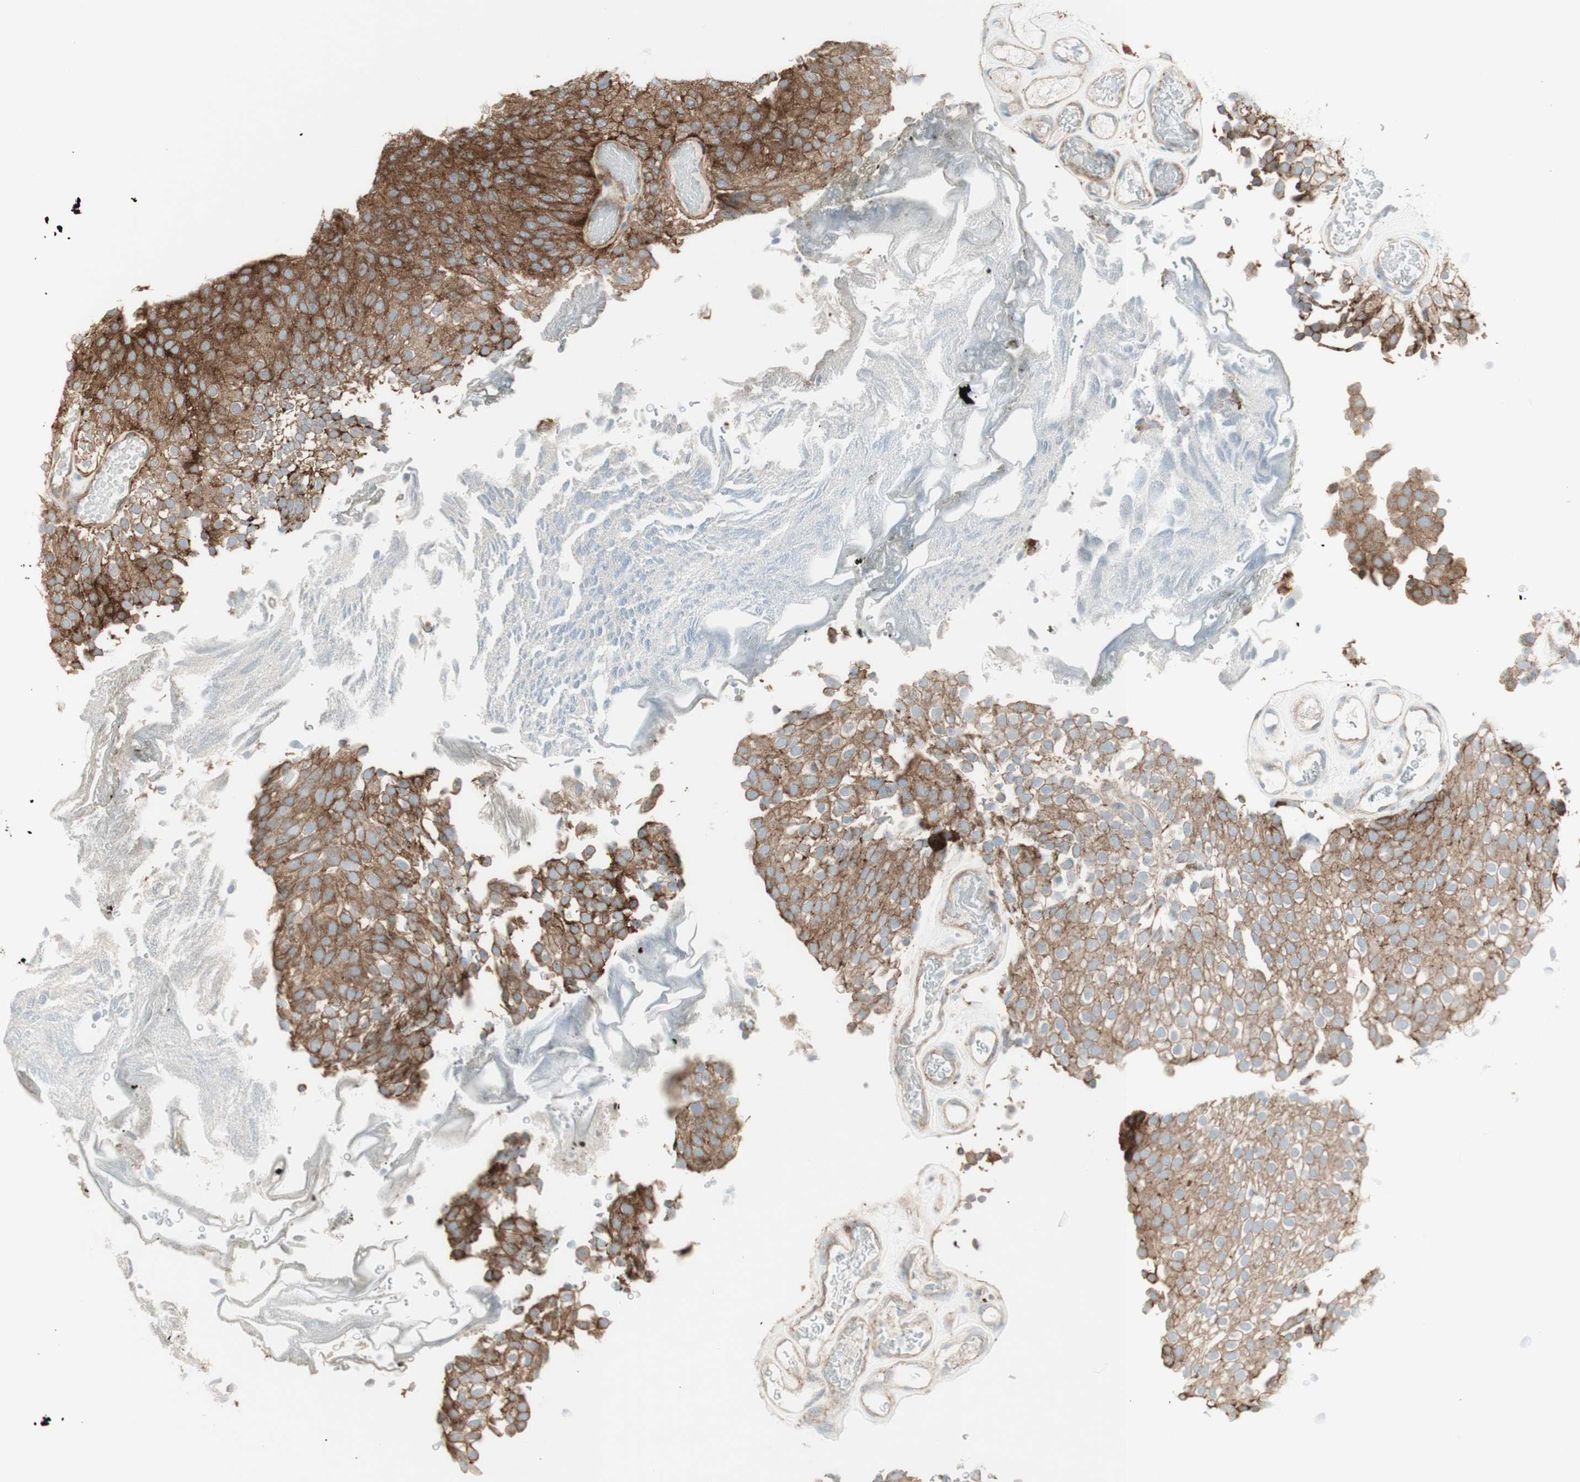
{"staining": {"intensity": "moderate", "quantity": ">75%", "location": "cytoplasmic/membranous"}, "tissue": "urothelial cancer", "cell_type": "Tumor cells", "image_type": "cancer", "snomed": [{"axis": "morphology", "description": "Urothelial carcinoma, Low grade"}, {"axis": "topography", "description": "Urinary bladder"}], "caption": "Immunohistochemistry micrograph of neoplastic tissue: low-grade urothelial carcinoma stained using immunohistochemistry (IHC) shows medium levels of moderate protein expression localized specifically in the cytoplasmic/membranous of tumor cells, appearing as a cytoplasmic/membranous brown color.", "gene": "MYO6", "patient": {"sex": "male", "age": 78}}